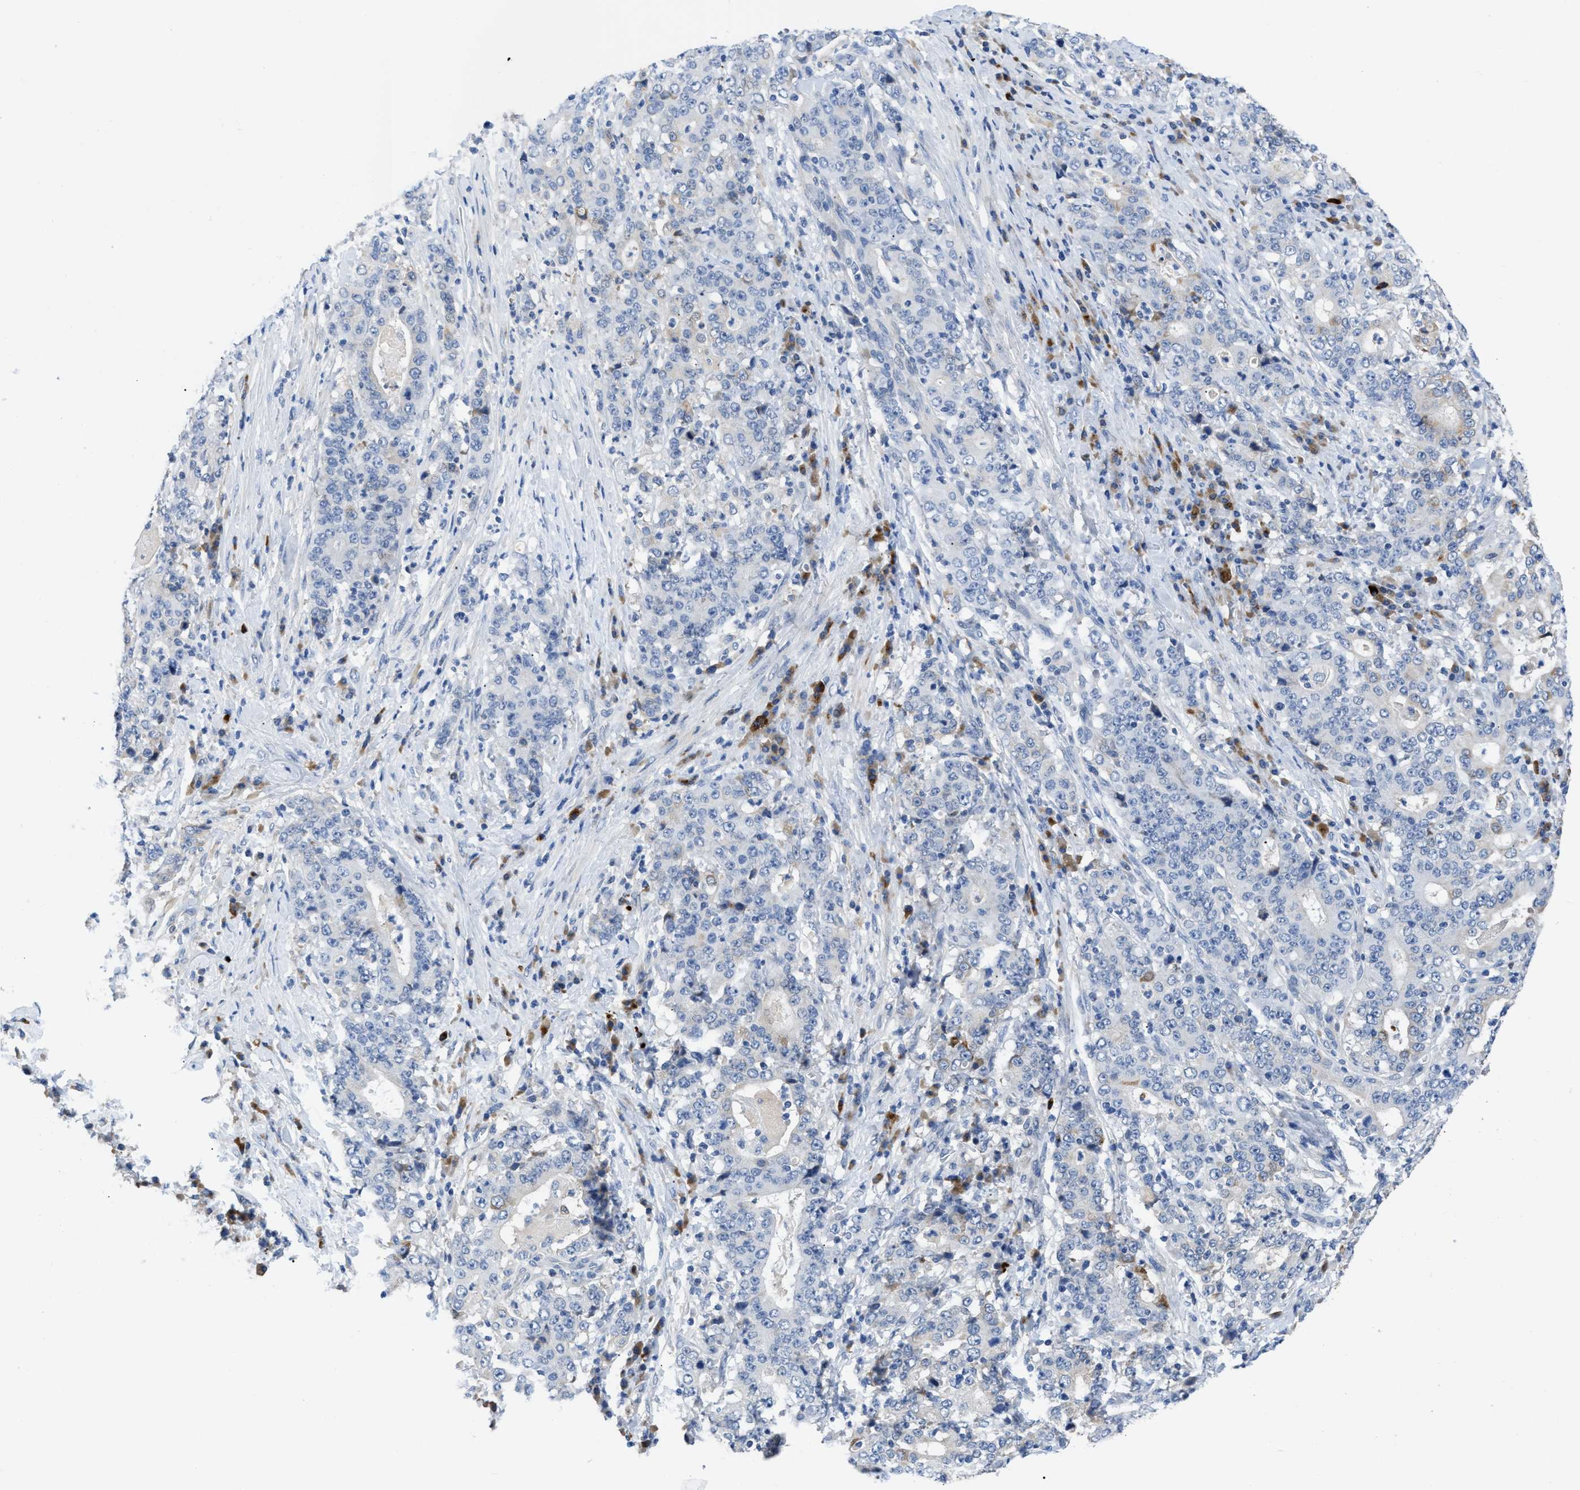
{"staining": {"intensity": "negative", "quantity": "none", "location": "none"}, "tissue": "stomach cancer", "cell_type": "Tumor cells", "image_type": "cancer", "snomed": [{"axis": "morphology", "description": "Normal tissue, NOS"}, {"axis": "morphology", "description": "Adenocarcinoma, NOS"}, {"axis": "topography", "description": "Stomach, upper"}, {"axis": "topography", "description": "Stomach"}], "caption": "Immunohistochemistry (IHC) micrograph of adenocarcinoma (stomach) stained for a protein (brown), which displays no positivity in tumor cells. (DAB immunohistochemistry, high magnification).", "gene": "OR9K2", "patient": {"sex": "male", "age": 59}}